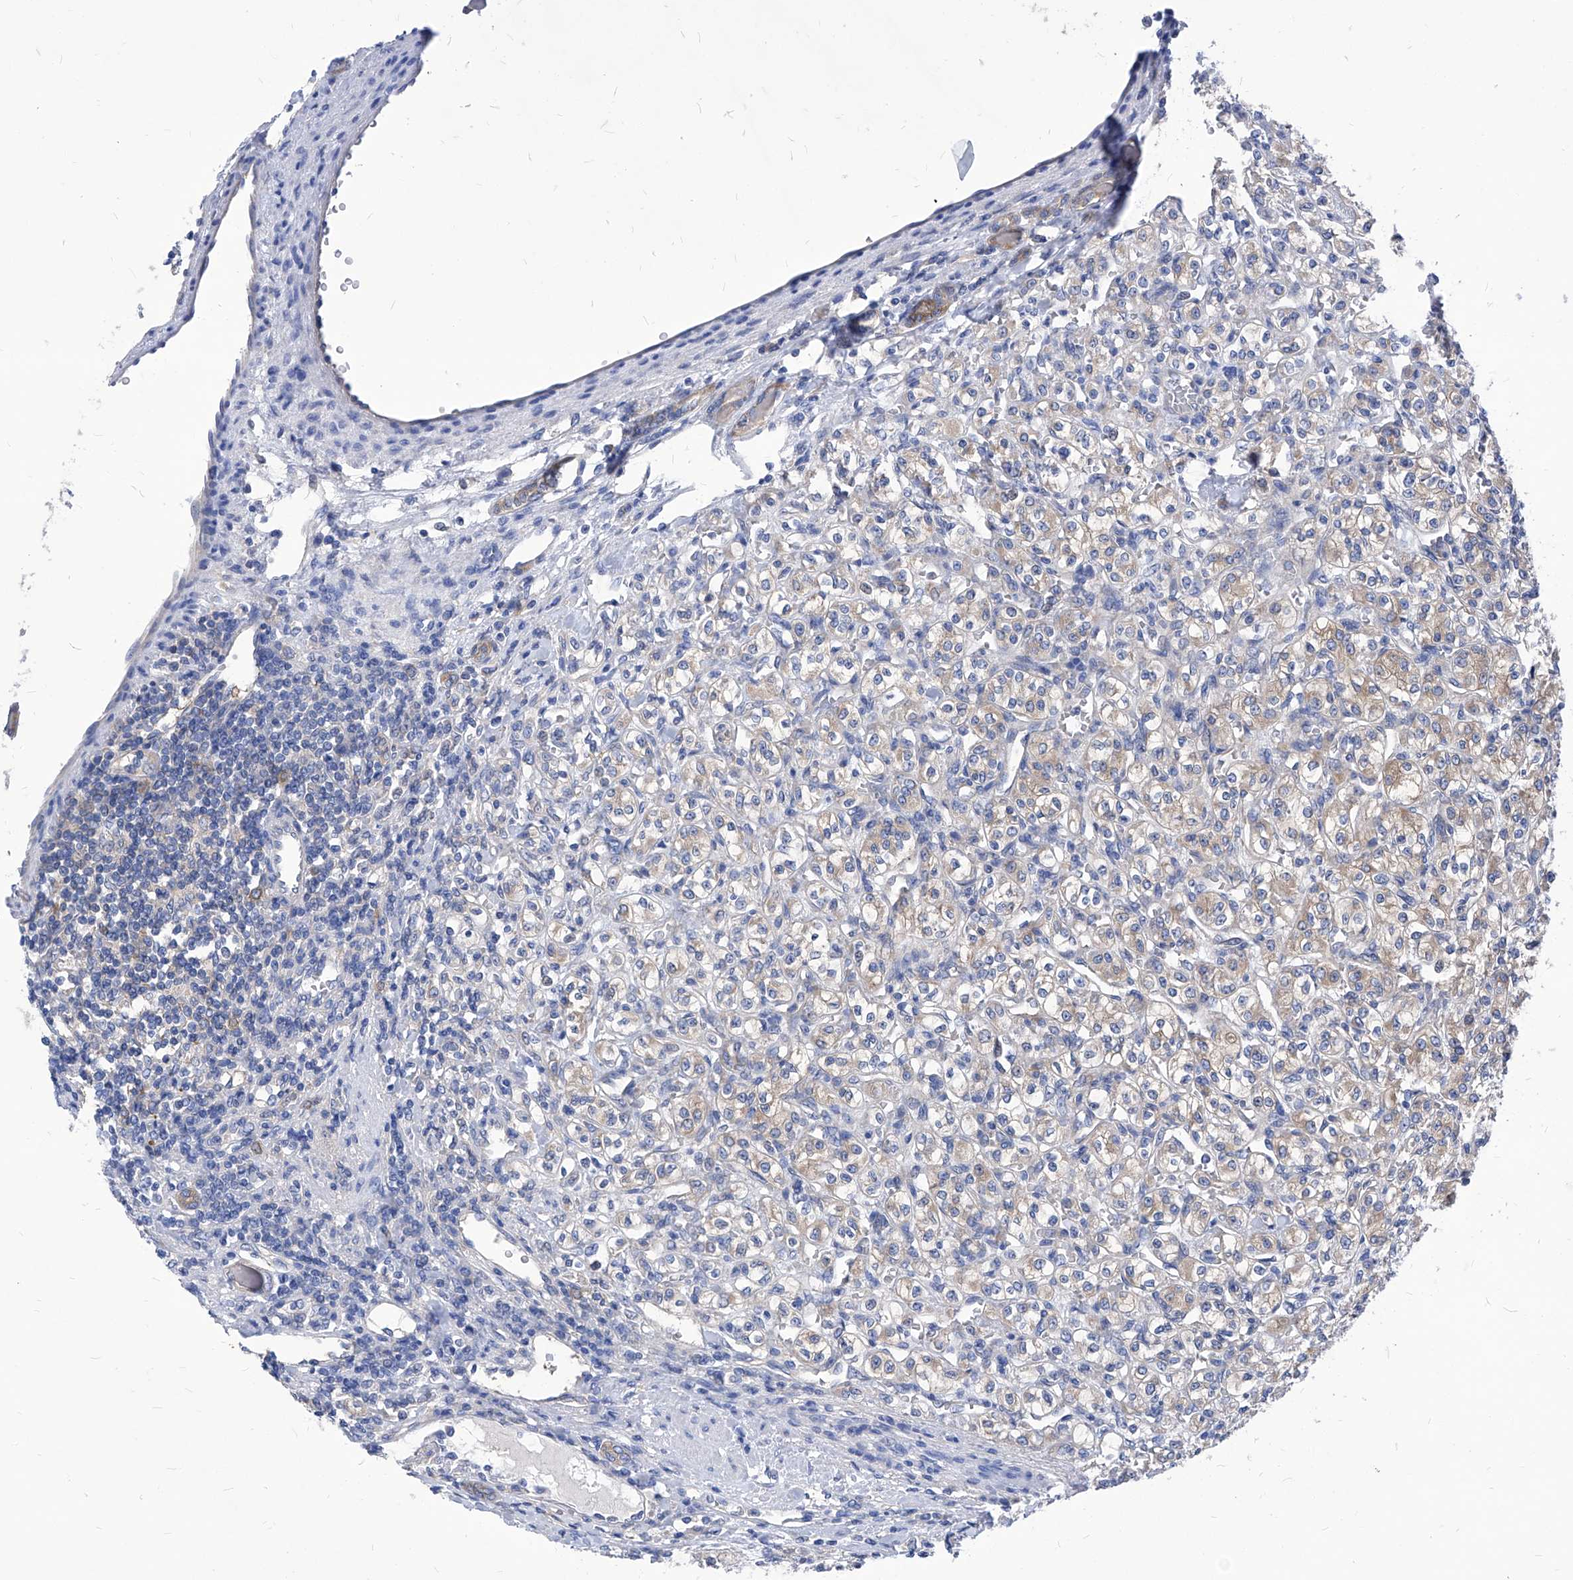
{"staining": {"intensity": "weak", "quantity": "25%-75%", "location": "cytoplasmic/membranous"}, "tissue": "renal cancer", "cell_type": "Tumor cells", "image_type": "cancer", "snomed": [{"axis": "morphology", "description": "Adenocarcinoma, NOS"}, {"axis": "topography", "description": "Kidney"}], "caption": "This is an image of immunohistochemistry staining of renal cancer, which shows weak positivity in the cytoplasmic/membranous of tumor cells.", "gene": "XPNPEP1", "patient": {"sex": "male", "age": 77}}